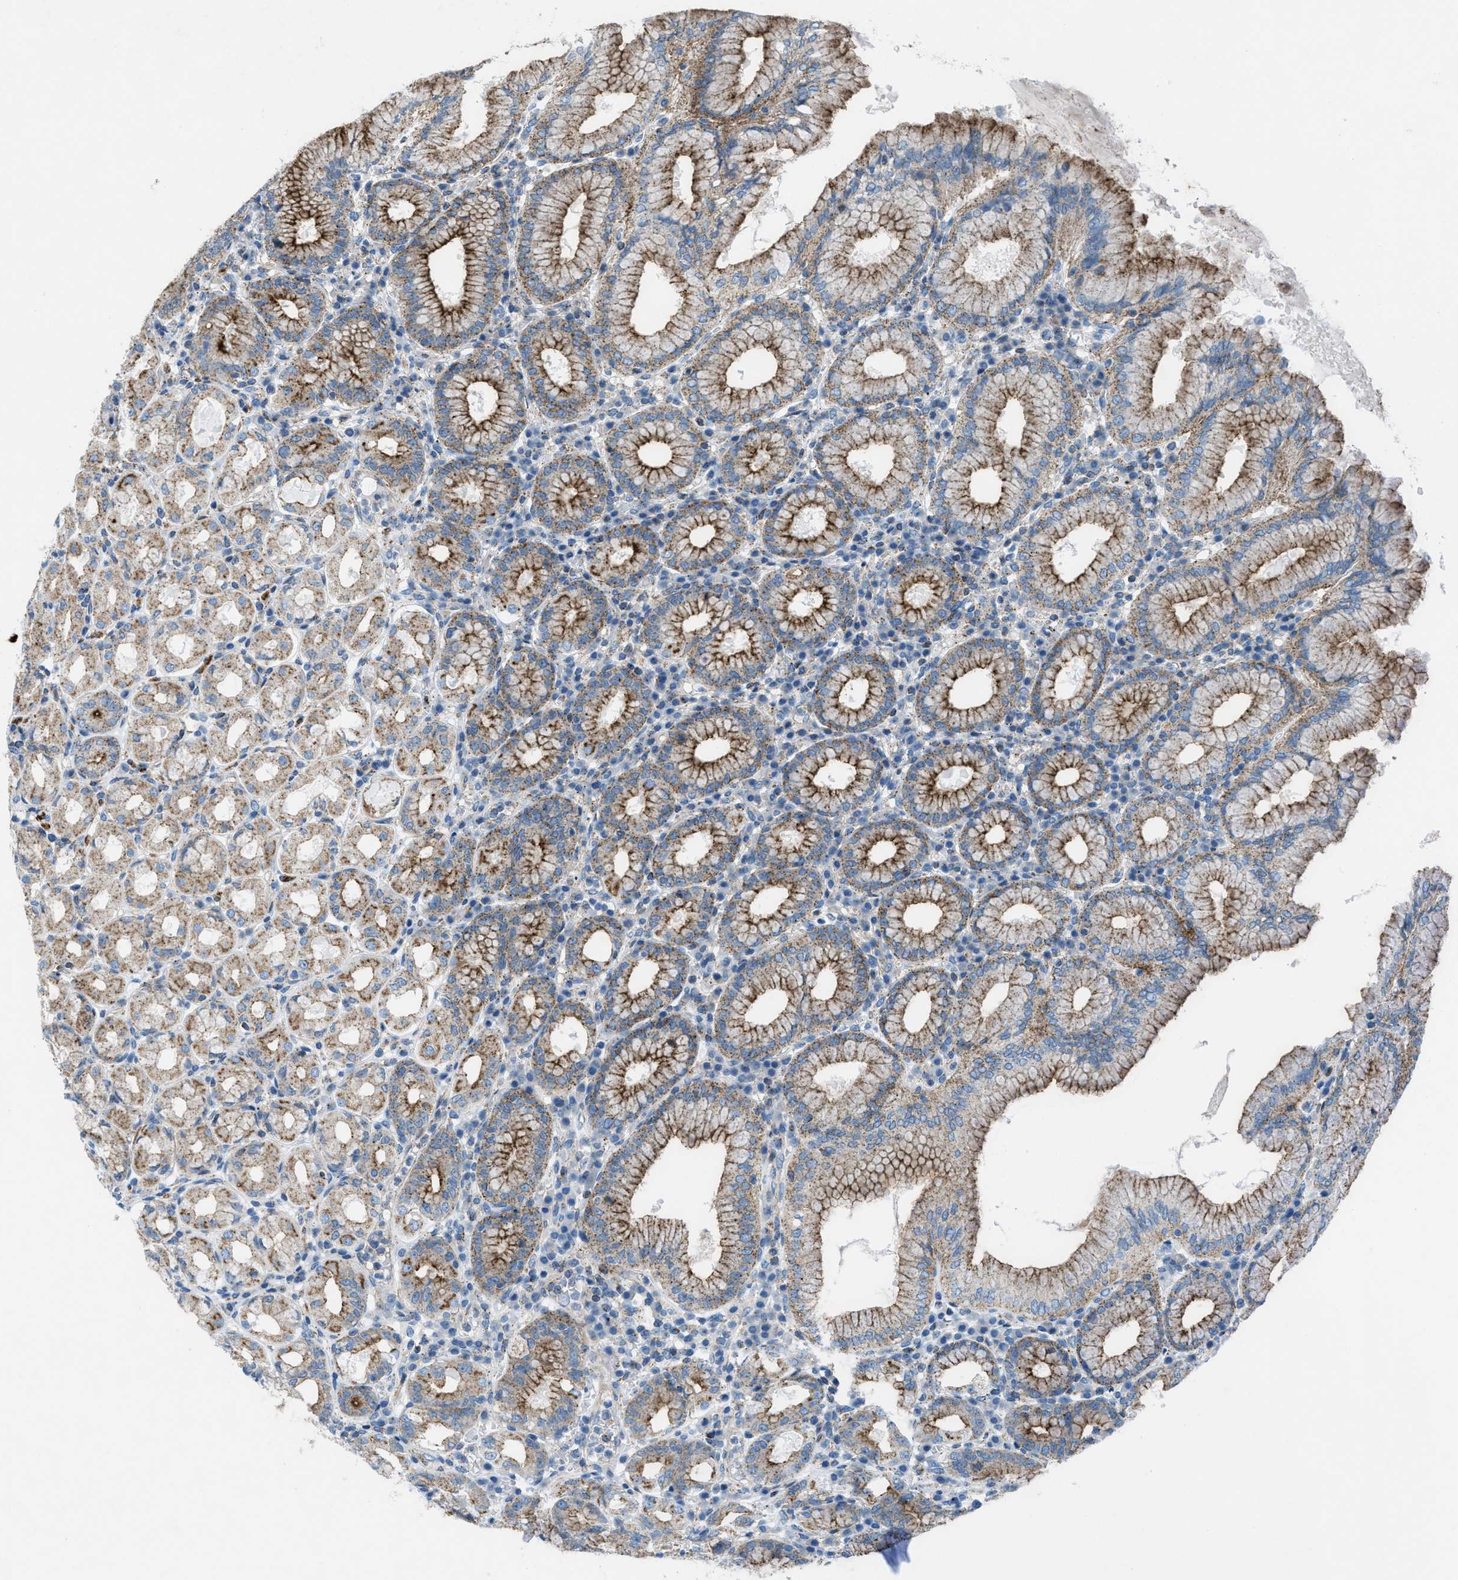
{"staining": {"intensity": "moderate", "quantity": ">75%", "location": "cytoplasmic/membranous"}, "tissue": "stomach", "cell_type": "Glandular cells", "image_type": "normal", "snomed": [{"axis": "morphology", "description": "Normal tissue, NOS"}, {"axis": "topography", "description": "Stomach"}, {"axis": "topography", "description": "Stomach, lower"}], "caption": "This micrograph demonstrates immunohistochemistry staining of unremarkable stomach, with medium moderate cytoplasmic/membranous staining in approximately >75% of glandular cells.", "gene": "MFSD13A", "patient": {"sex": "female", "age": 56}}